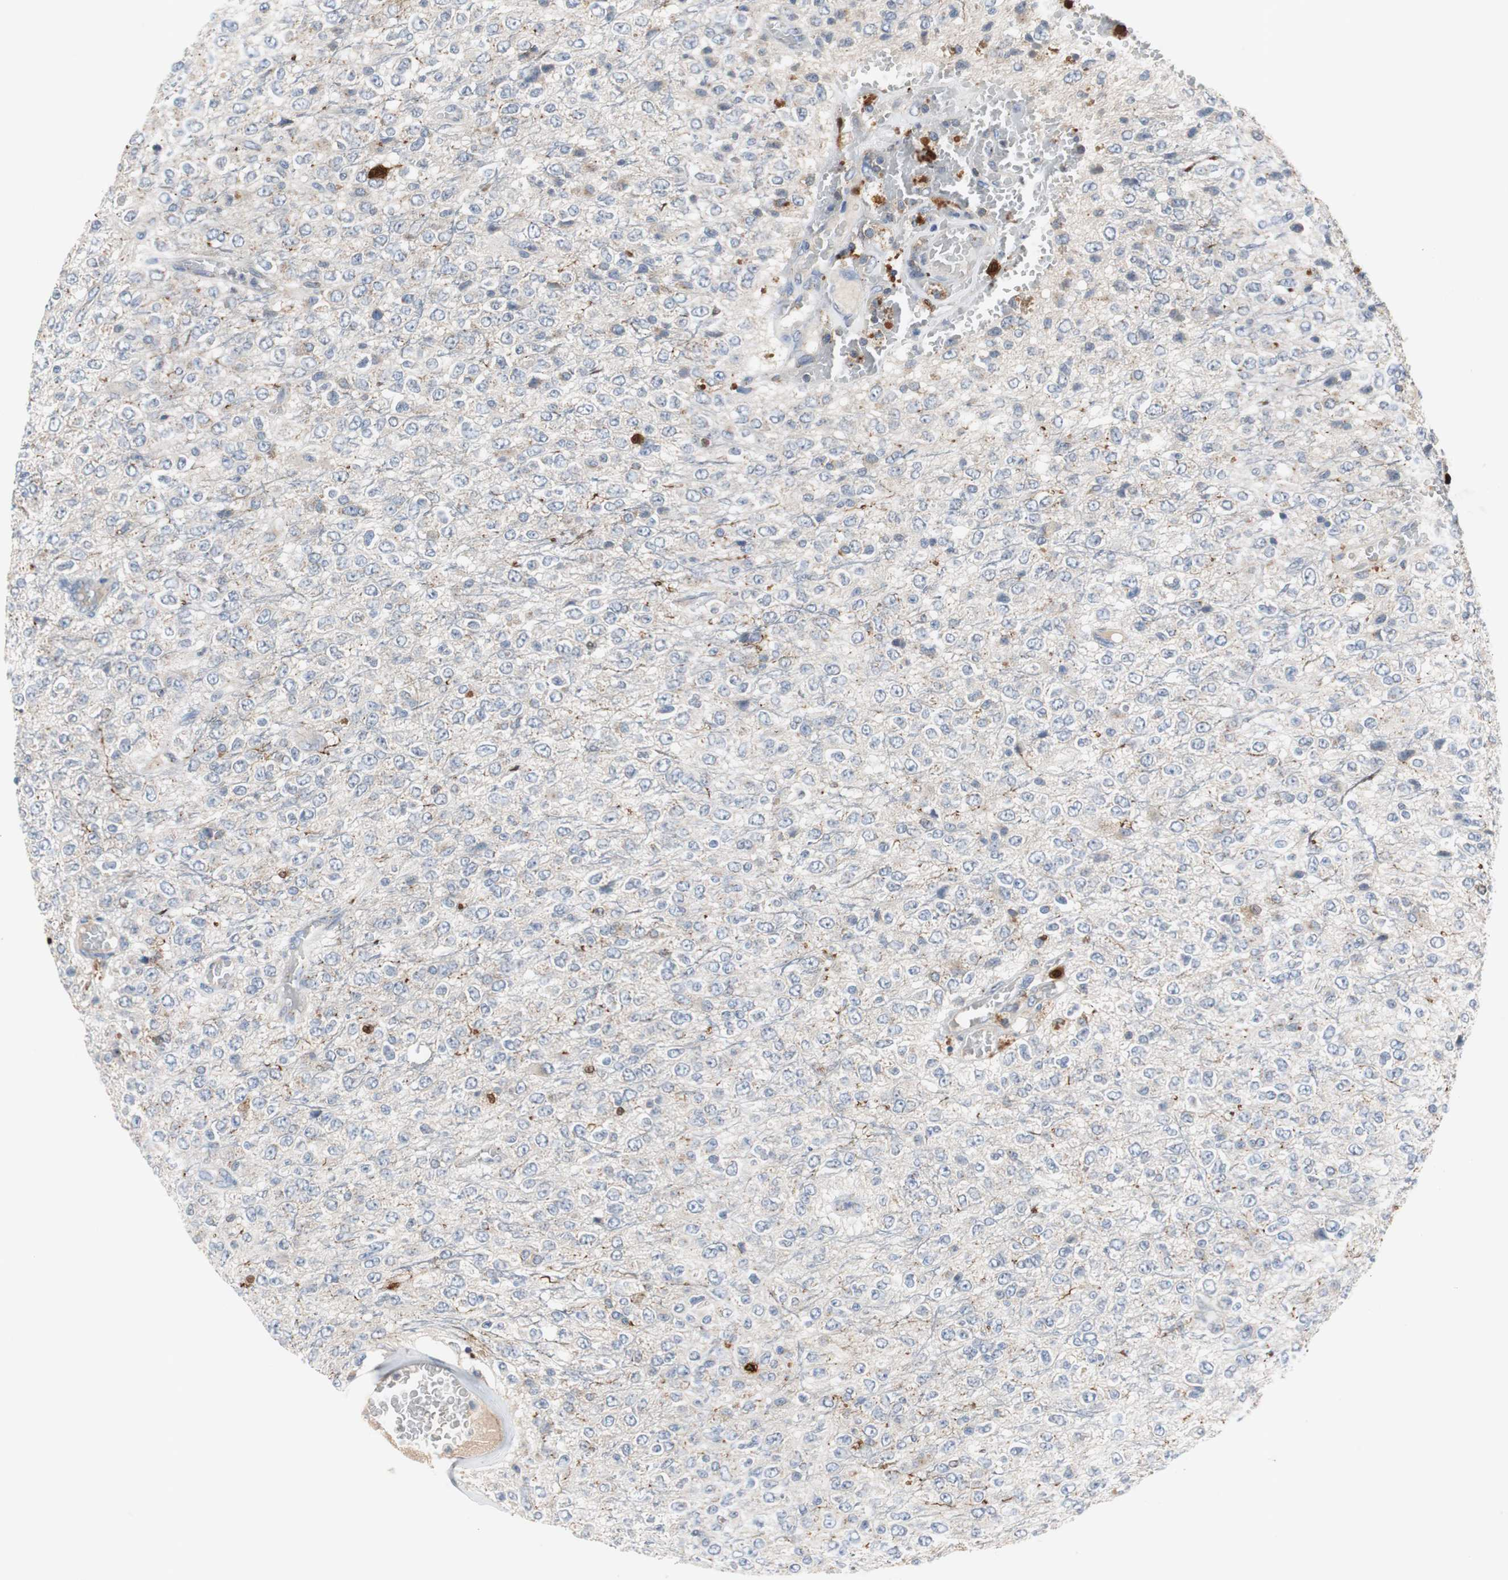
{"staining": {"intensity": "weak", "quantity": "25%-75%", "location": "cytoplasmic/membranous"}, "tissue": "glioma", "cell_type": "Tumor cells", "image_type": "cancer", "snomed": [{"axis": "morphology", "description": "Glioma, malignant, High grade"}, {"axis": "topography", "description": "pancreas cauda"}], "caption": "Immunohistochemical staining of human high-grade glioma (malignant) shows low levels of weak cytoplasmic/membranous protein staining in approximately 25%-75% of tumor cells.", "gene": "CALB2", "patient": {"sex": "male", "age": 60}}